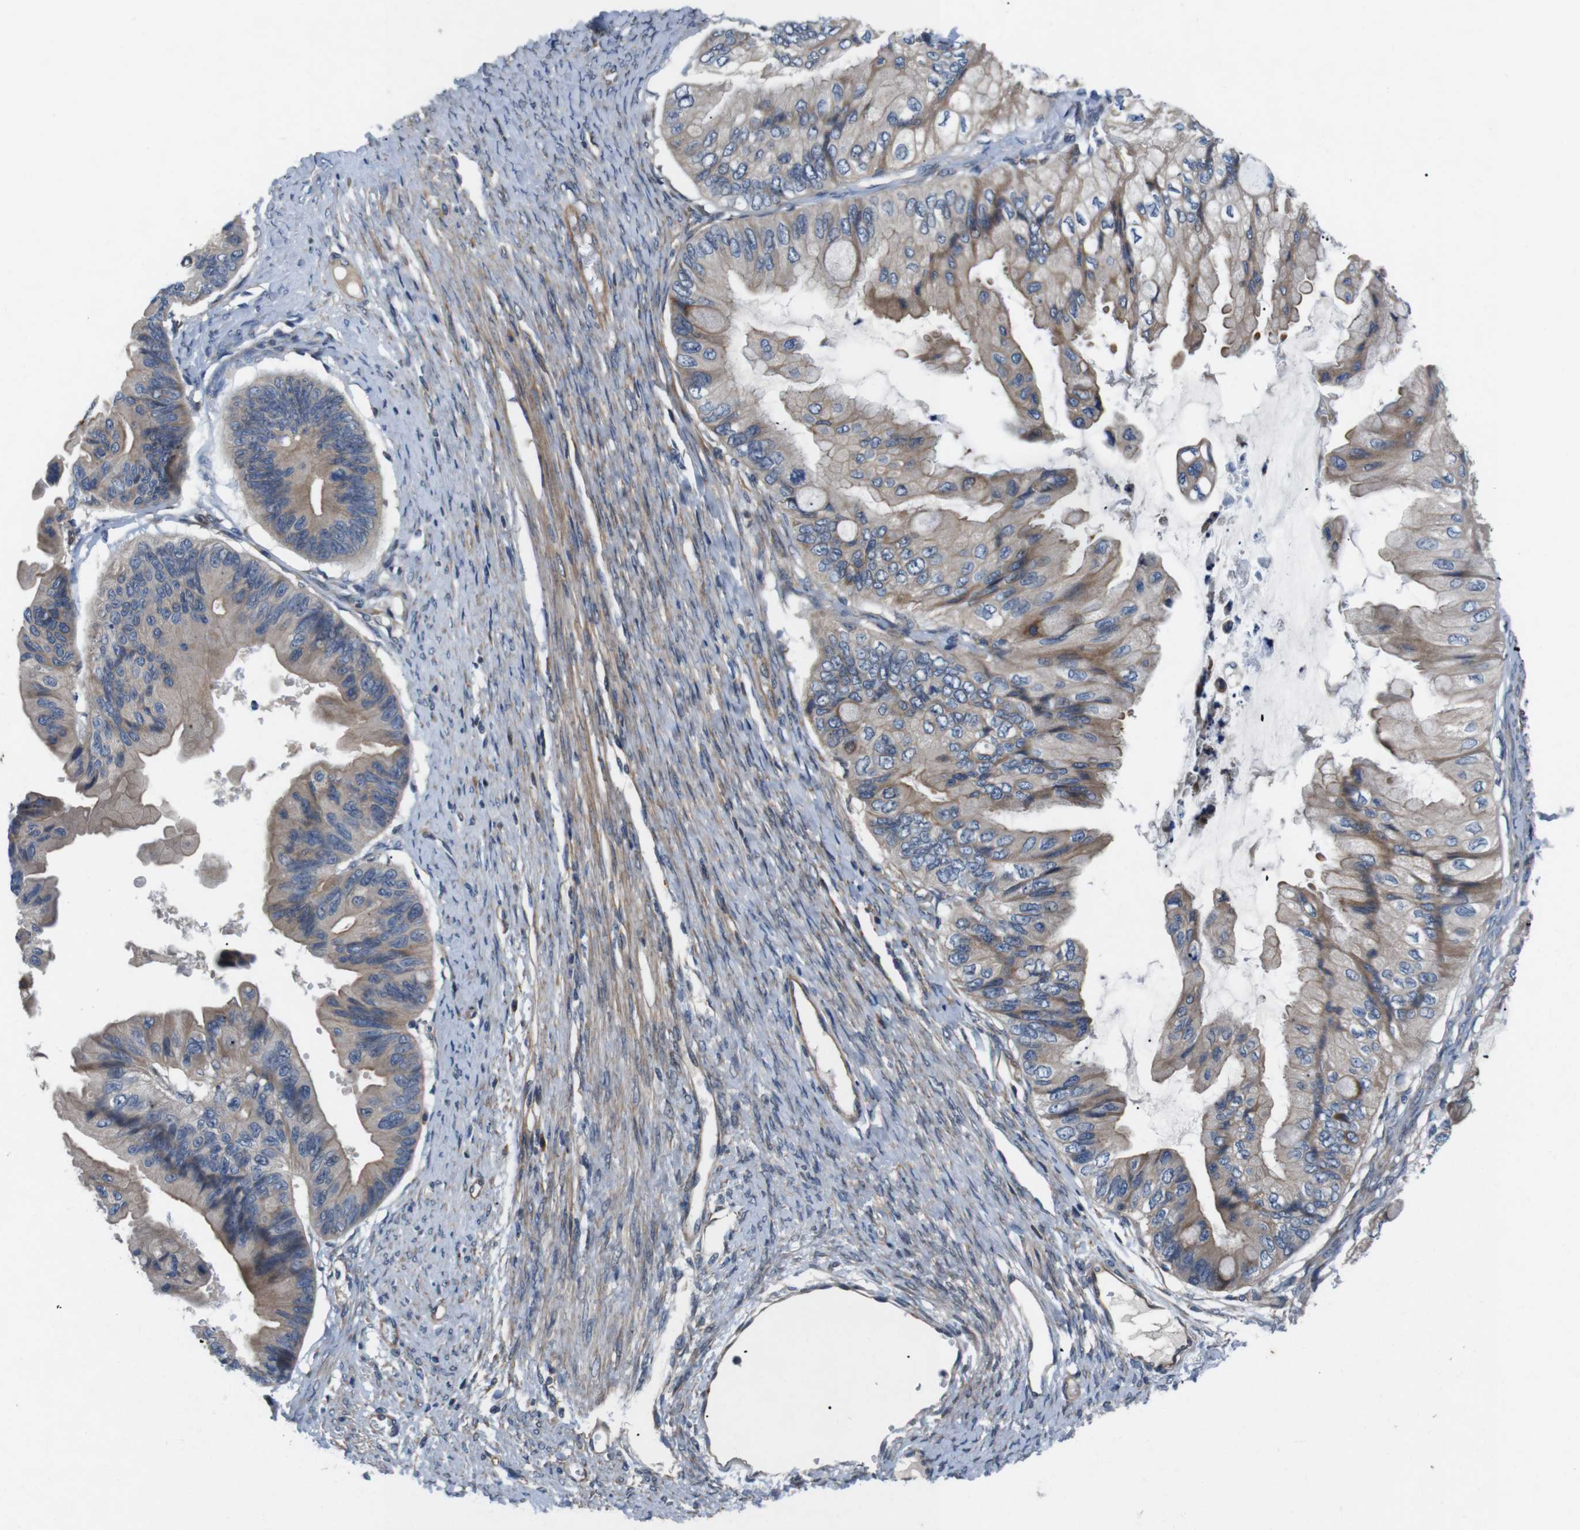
{"staining": {"intensity": "moderate", "quantity": ">75%", "location": "cytoplasmic/membranous"}, "tissue": "ovarian cancer", "cell_type": "Tumor cells", "image_type": "cancer", "snomed": [{"axis": "morphology", "description": "Cystadenocarcinoma, mucinous, NOS"}, {"axis": "topography", "description": "Ovary"}], "caption": "Tumor cells show medium levels of moderate cytoplasmic/membranous positivity in about >75% of cells in human ovarian mucinous cystadenocarcinoma.", "gene": "JAK1", "patient": {"sex": "female", "age": 61}}